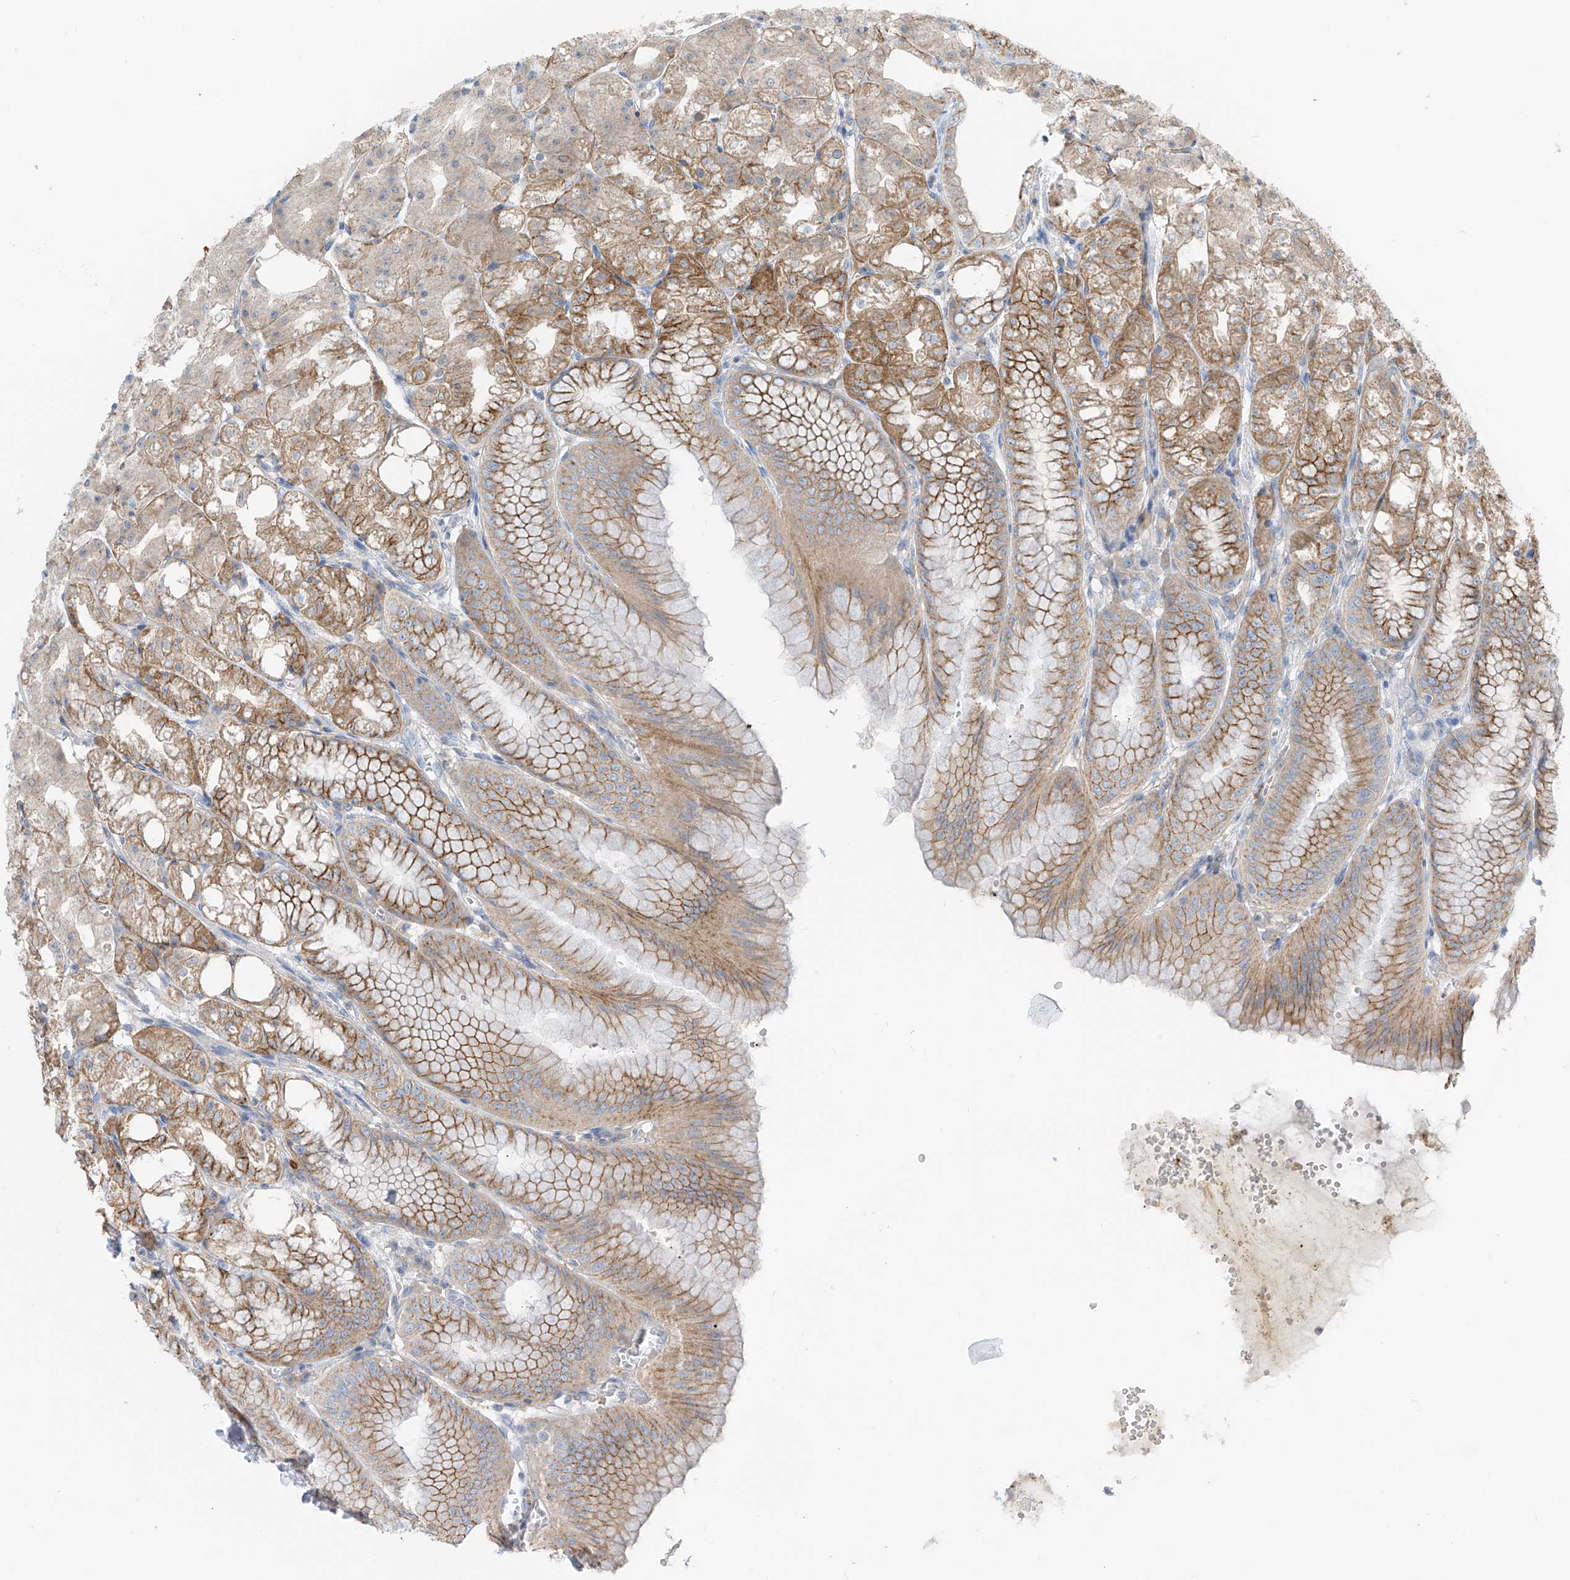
{"staining": {"intensity": "moderate", "quantity": "25%-75%", "location": "cytoplasmic/membranous"}, "tissue": "stomach", "cell_type": "Glandular cells", "image_type": "normal", "snomed": [{"axis": "morphology", "description": "Normal tissue, NOS"}, {"axis": "topography", "description": "Stomach, lower"}], "caption": "IHC of unremarkable stomach demonstrates medium levels of moderate cytoplasmic/membranous staining in approximately 25%-75% of glandular cells.", "gene": "POMGNT2", "patient": {"sex": "male", "age": 71}}